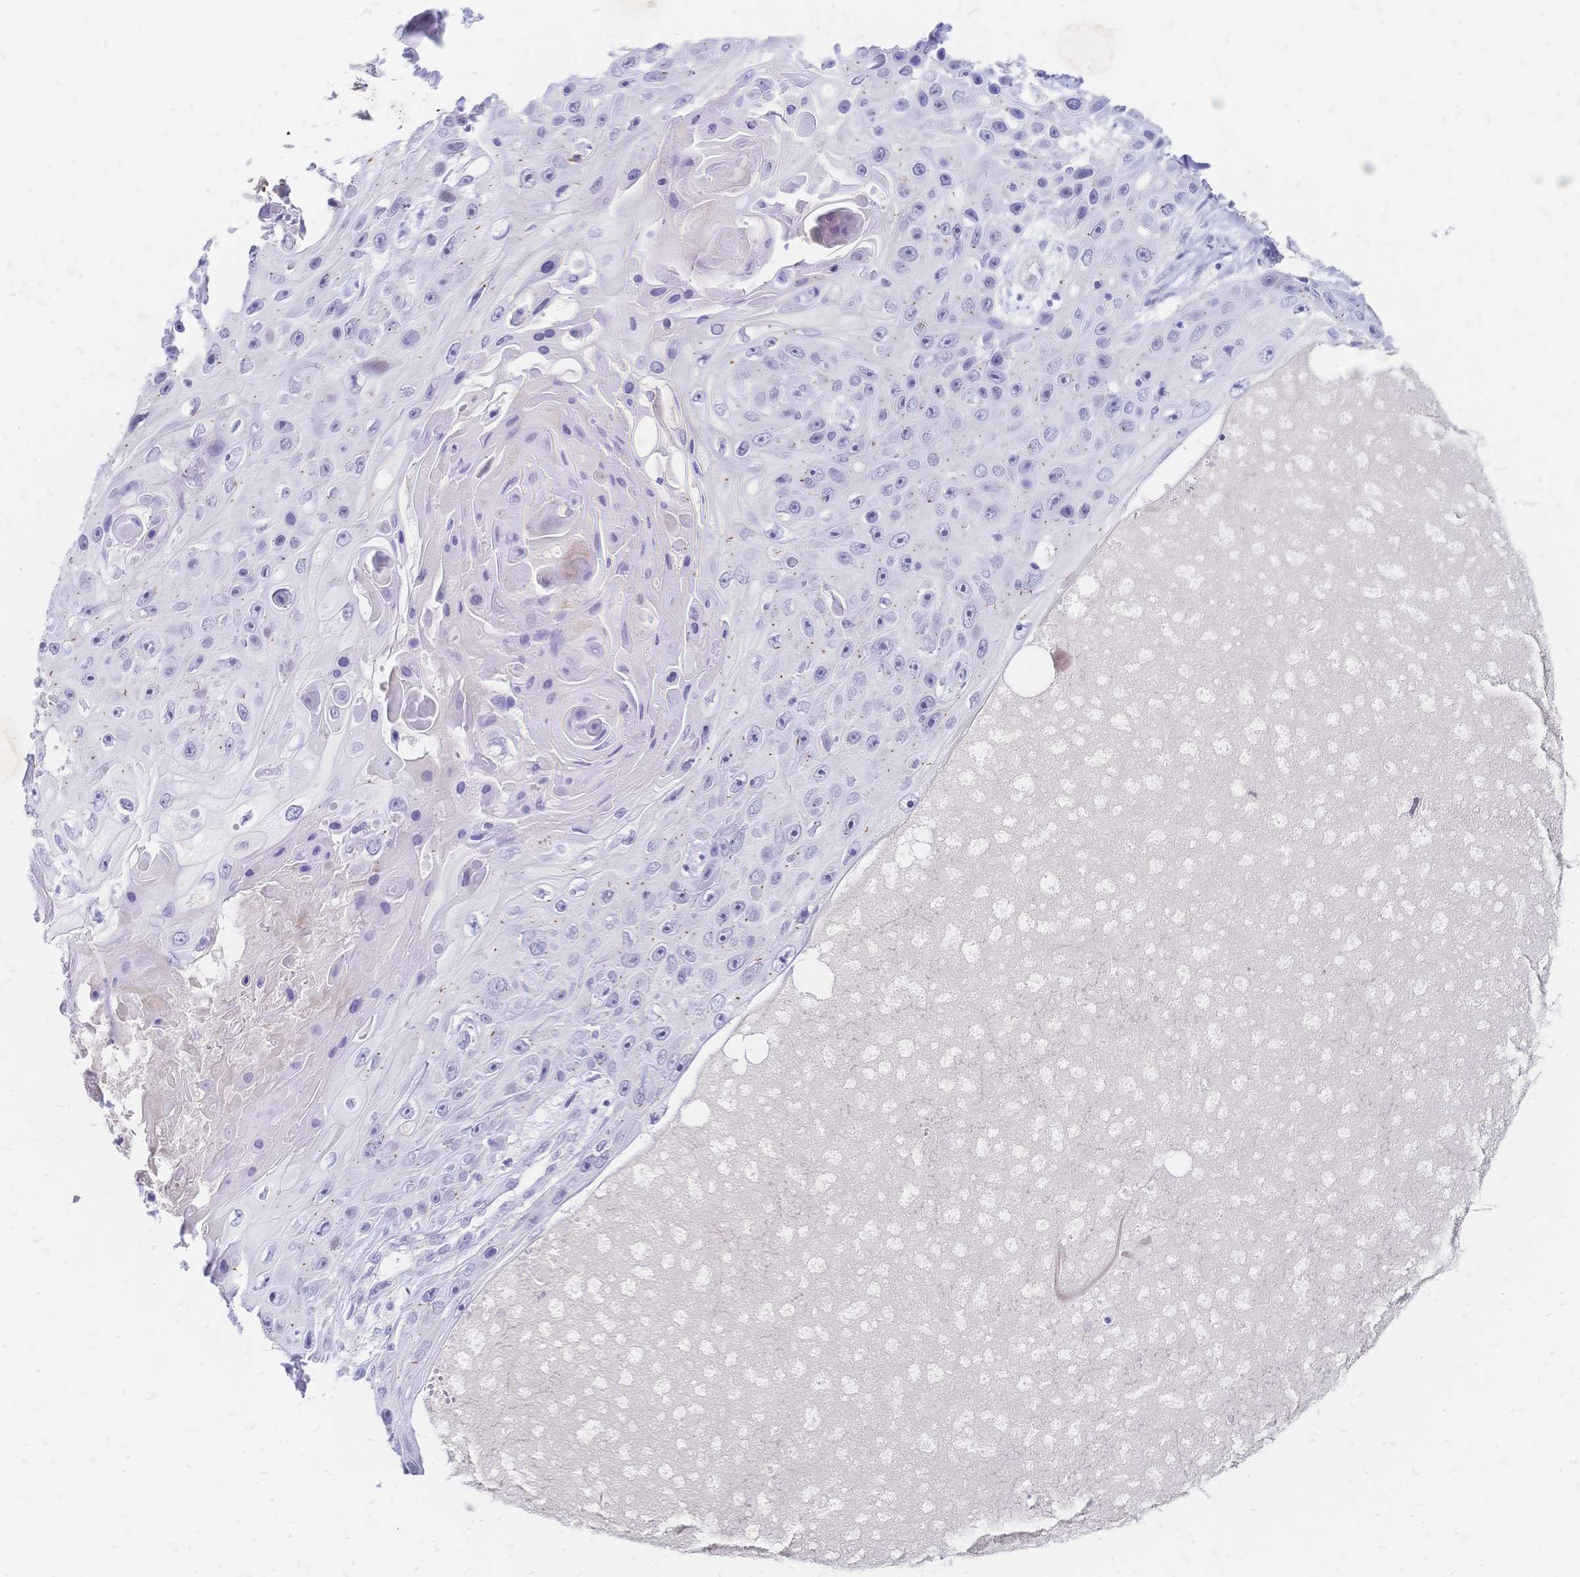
{"staining": {"intensity": "negative", "quantity": "none", "location": "none"}, "tissue": "skin cancer", "cell_type": "Tumor cells", "image_type": "cancer", "snomed": [{"axis": "morphology", "description": "Squamous cell carcinoma, NOS"}, {"axis": "topography", "description": "Skin"}], "caption": "Skin squamous cell carcinoma was stained to show a protein in brown. There is no significant expression in tumor cells.", "gene": "PSORS1C2", "patient": {"sex": "male", "age": 82}}